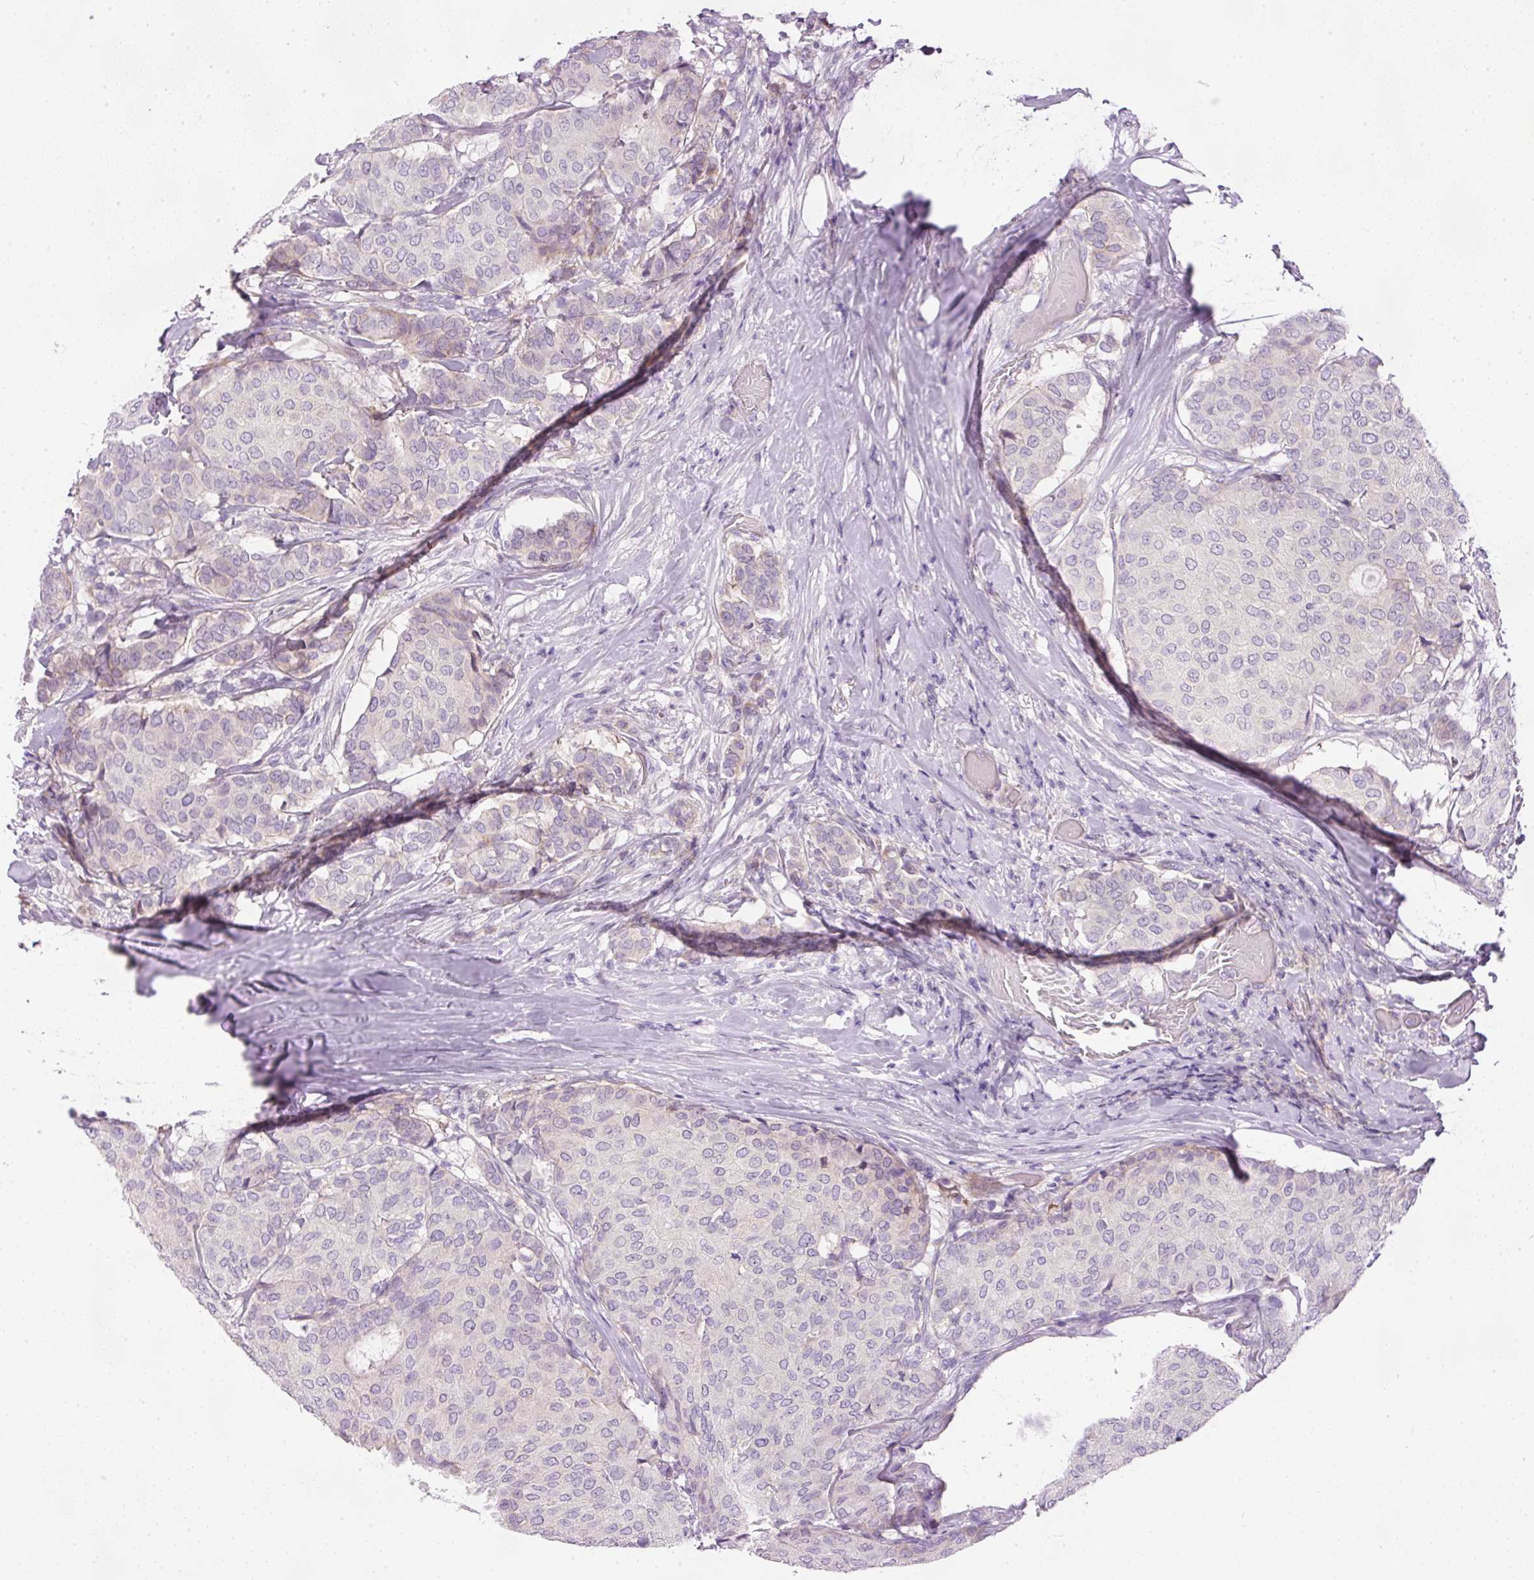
{"staining": {"intensity": "negative", "quantity": "none", "location": "none"}, "tissue": "breast cancer", "cell_type": "Tumor cells", "image_type": "cancer", "snomed": [{"axis": "morphology", "description": "Duct carcinoma"}, {"axis": "topography", "description": "Breast"}], "caption": "Tumor cells are negative for protein expression in human intraductal carcinoma (breast).", "gene": "KPNA5", "patient": {"sex": "female", "age": 75}}